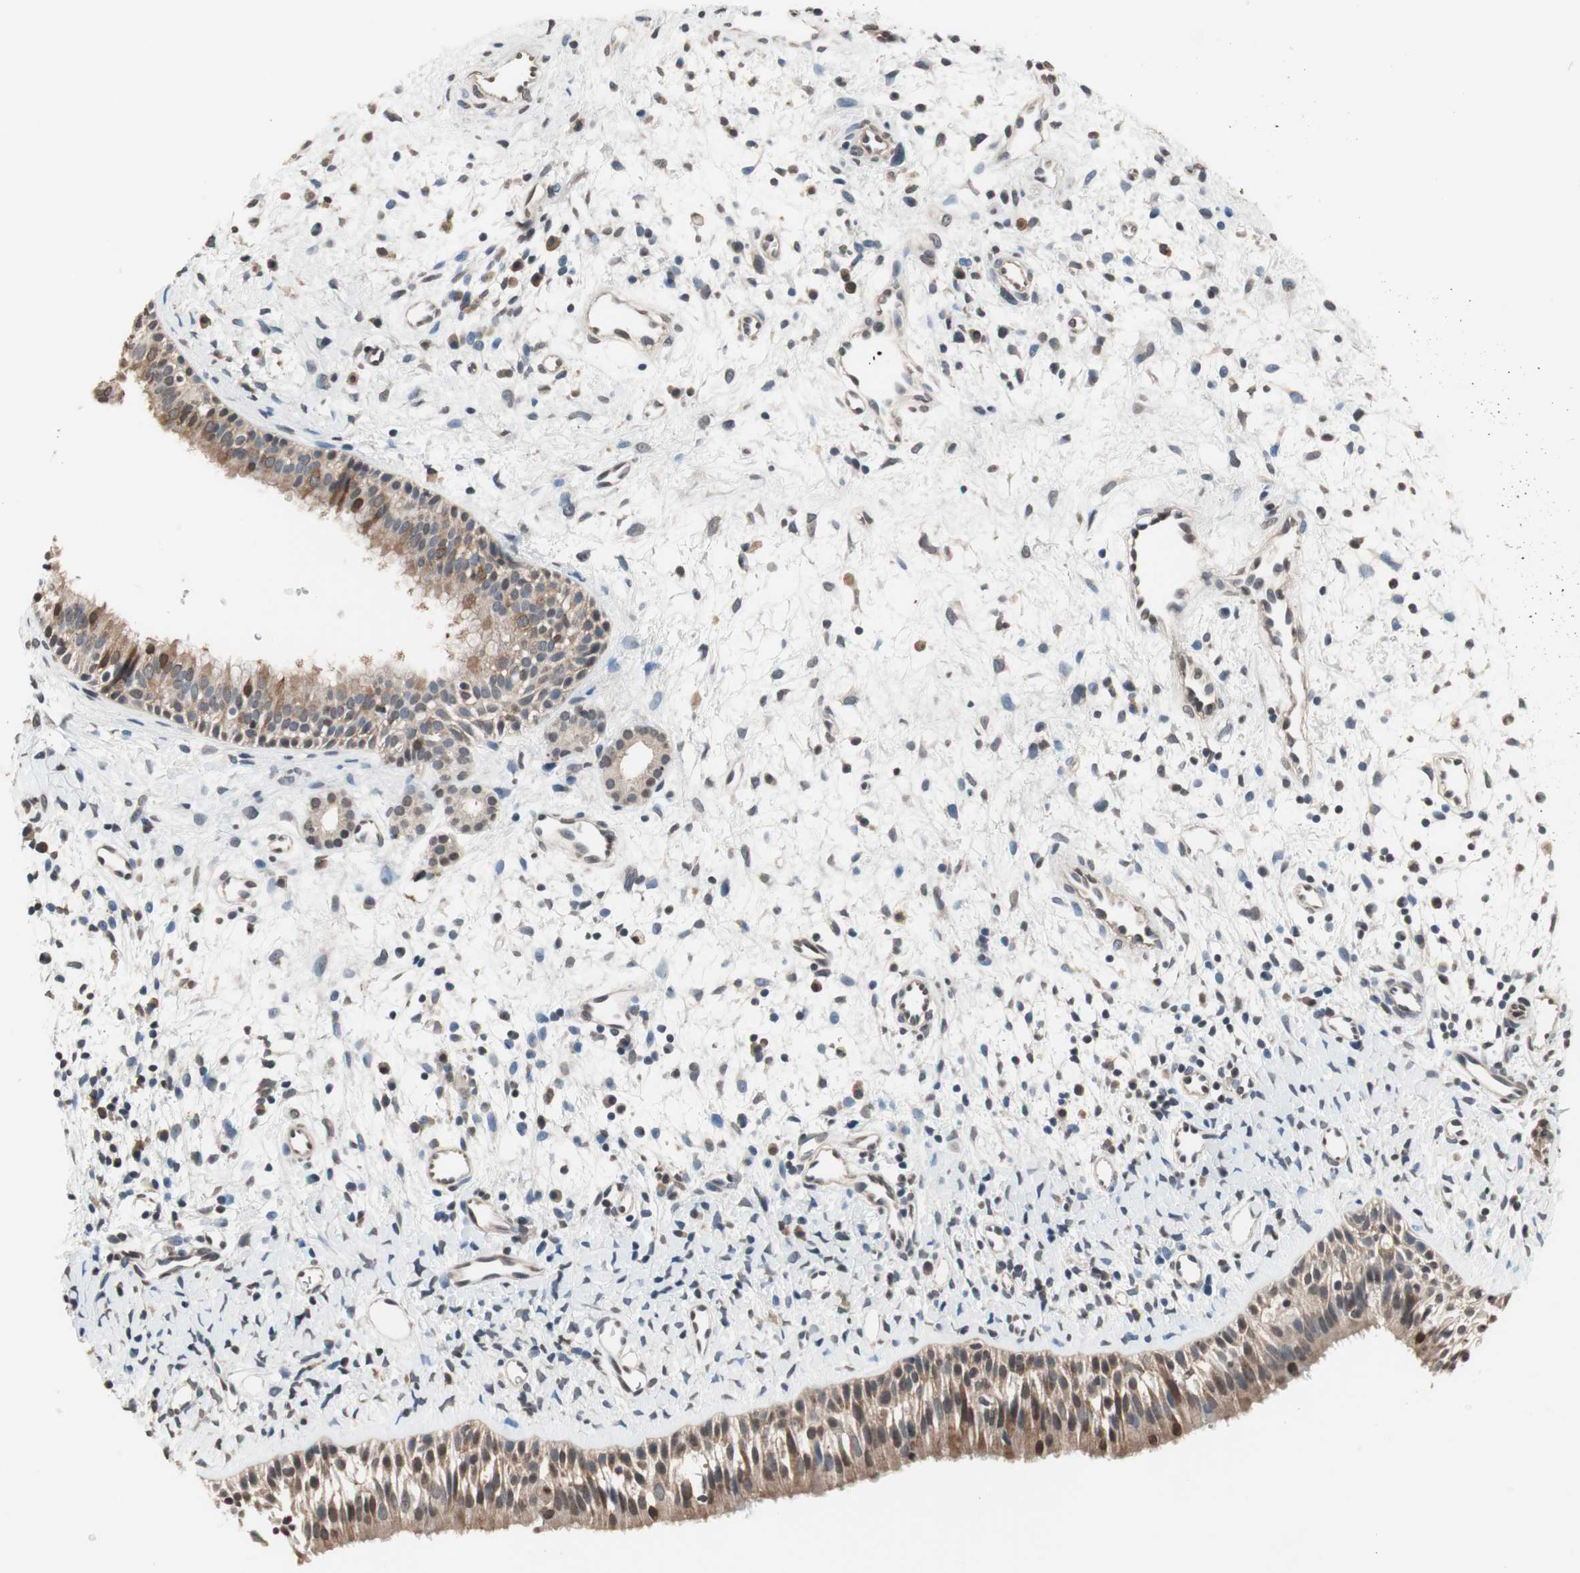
{"staining": {"intensity": "moderate", "quantity": ">75%", "location": "cytoplasmic/membranous,nuclear"}, "tissue": "nasopharynx", "cell_type": "Respiratory epithelial cells", "image_type": "normal", "snomed": [{"axis": "morphology", "description": "Normal tissue, NOS"}, {"axis": "topography", "description": "Nasopharynx"}], "caption": "Protein staining demonstrates moderate cytoplasmic/membranous,nuclear staining in approximately >75% of respiratory epithelial cells in benign nasopharynx. (DAB (3,3'-diaminobenzidine) IHC, brown staining for protein, blue staining for nuclei).", "gene": "GCLC", "patient": {"sex": "male", "age": 22}}